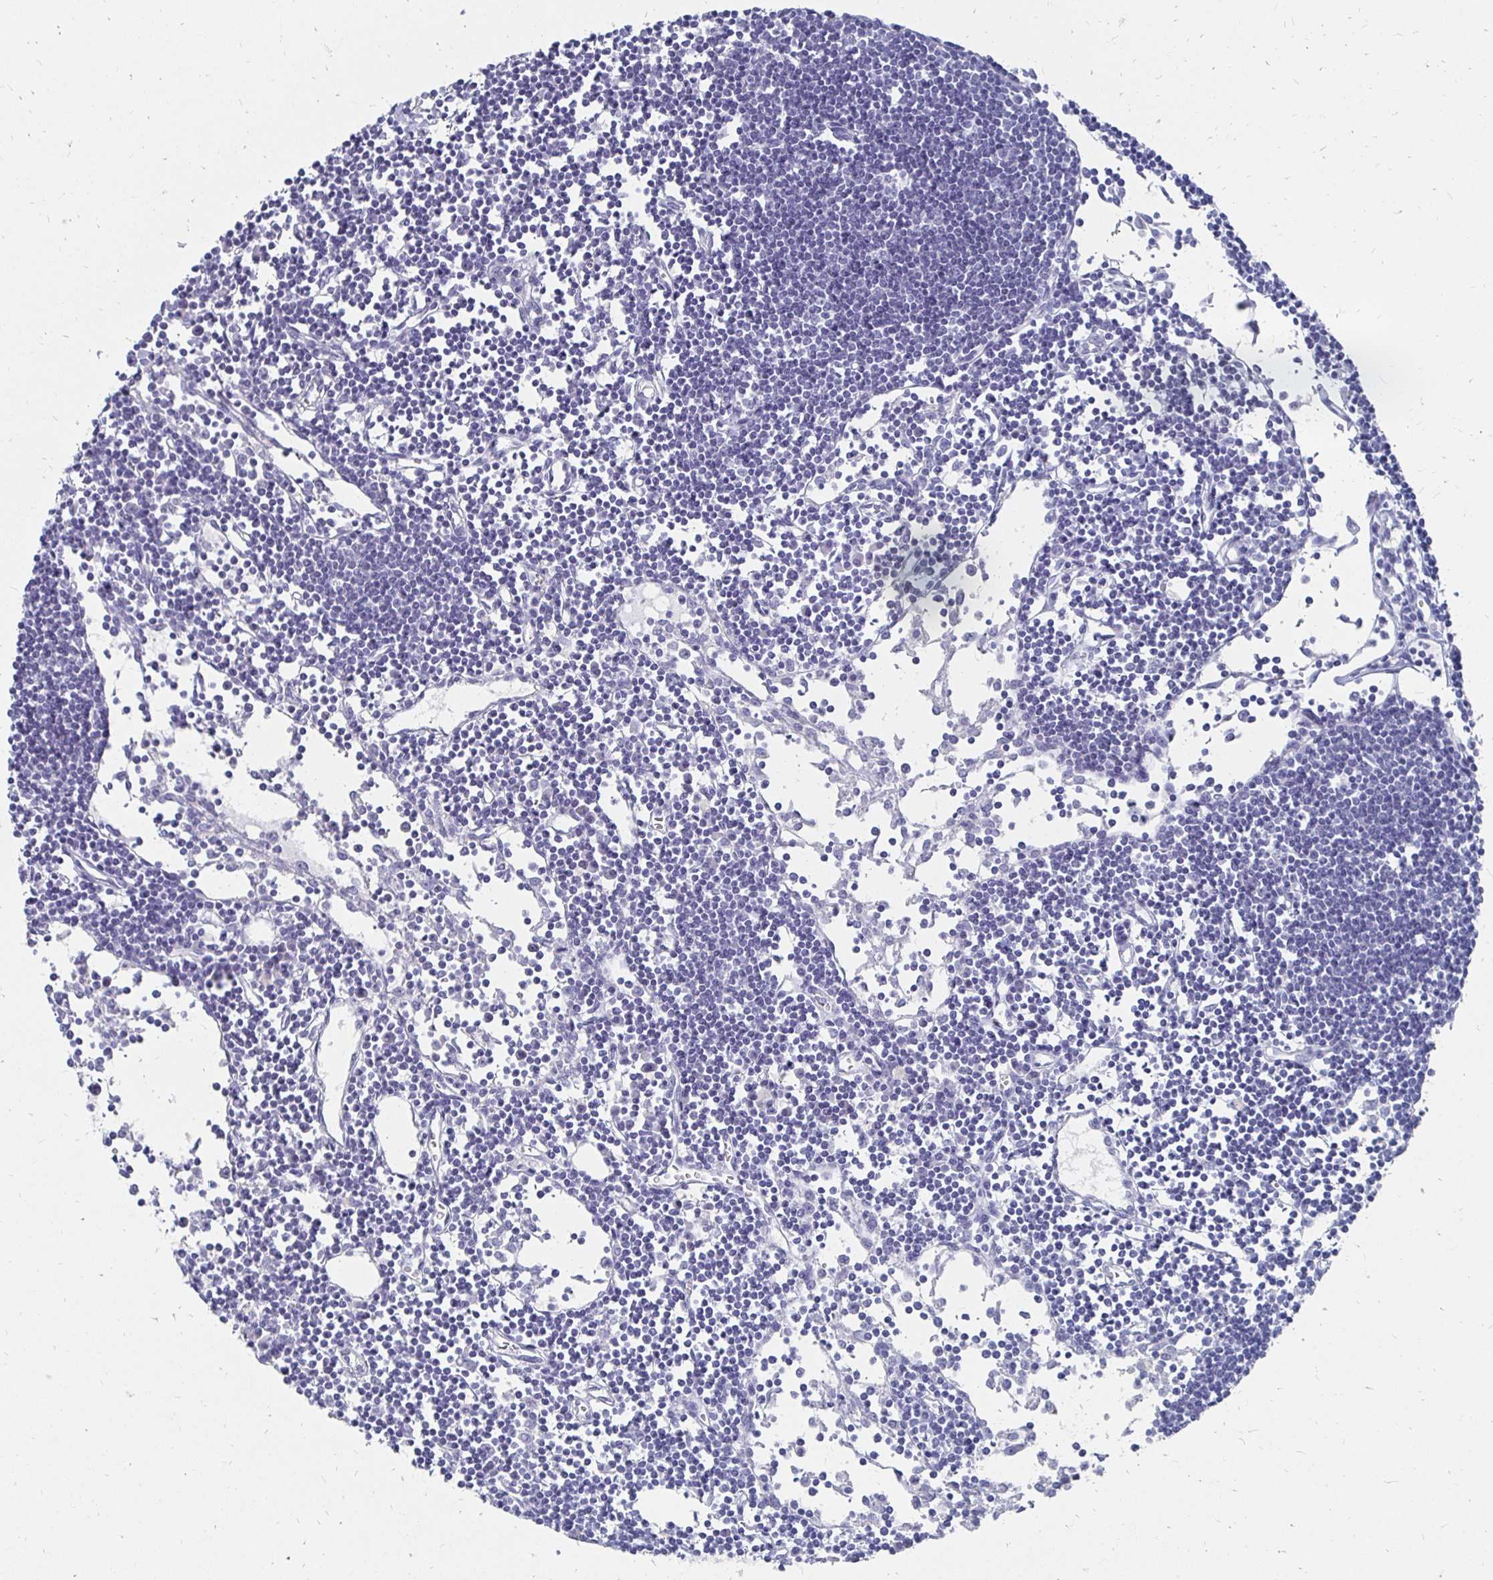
{"staining": {"intensity": "negative", "quantity": "none", "location": "none"}, "tissue": "lymph node", "cell_type": "Germinal center cells", "image_type": "normal", "snomed": [{"axis": "morphology", "description": "Normal tissue, NOS"}, {"axis": "topography", "description": "Lymph node"}], "caption": "Immunohistochemistry photomicrograph of benign lymph node: human lymph node stained with DAB shows no significant protein expression in germinal center cells.", "gene": "SYCP3", "patient": {"sex": "female", "age": 65}}